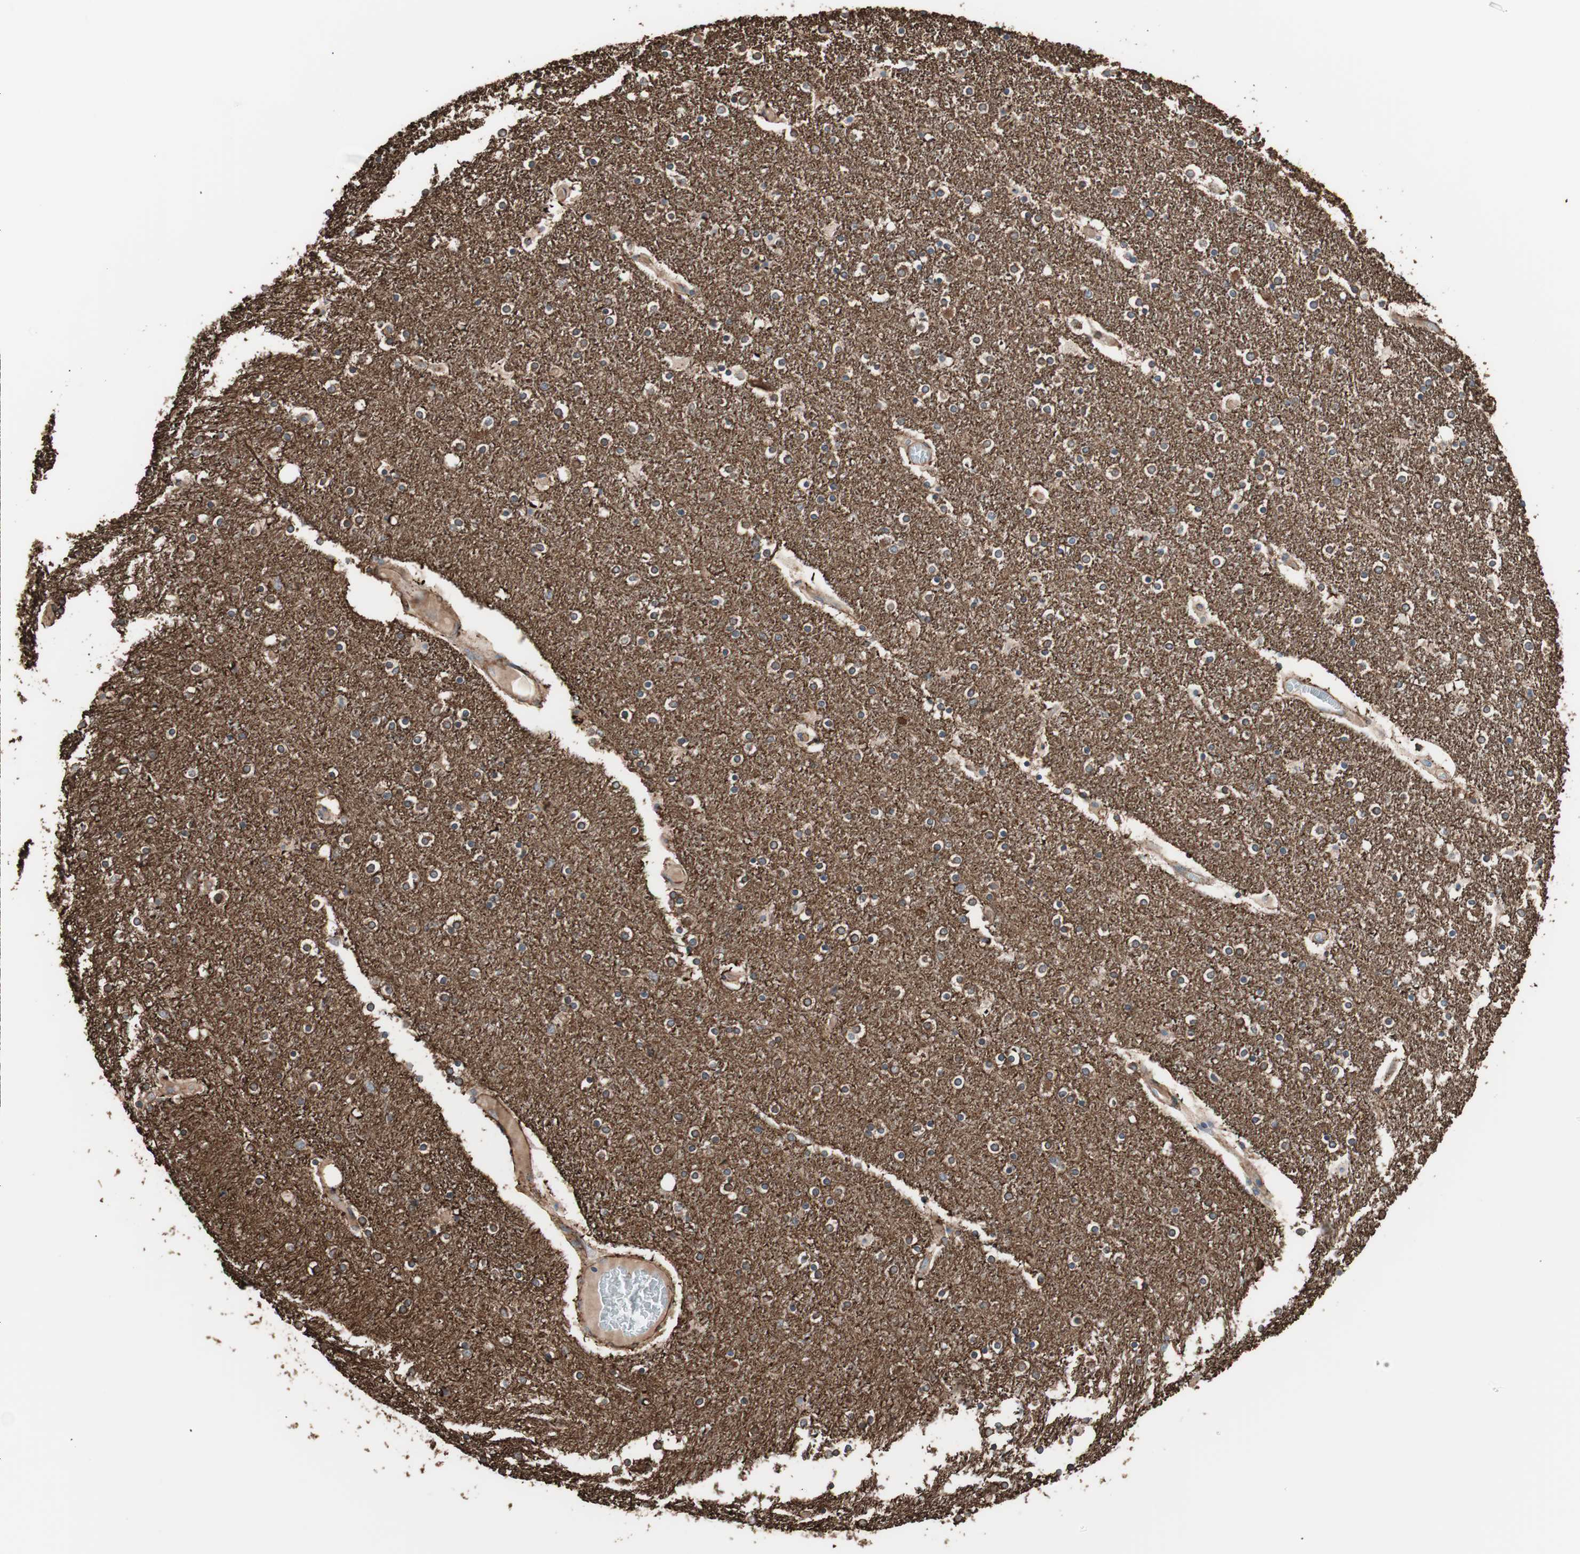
{"staining": {"intensity": "strong", "quantity": ">75%", "location": "cytoplasmic/membranous"}, "tissue": "caudate", "cell_type": "Glial cells", "image_type": "normal", "snomed": [{"axis": "morphology", "description": "Normal tissue, NOS"}, {"axis": "topography", "description": "Lateral ventricle wall"}], "caption": "Brown immunohistochemical staining in benign caudate reveals strong cytoplasmic/membranous expression in about >75% of glial cells. Immunohistochemistry (ihc) stains the protein in brown and the nuclei are stained blue.", "gene": "GPSM2", "patient": {"sex": "female", "age": 54}}